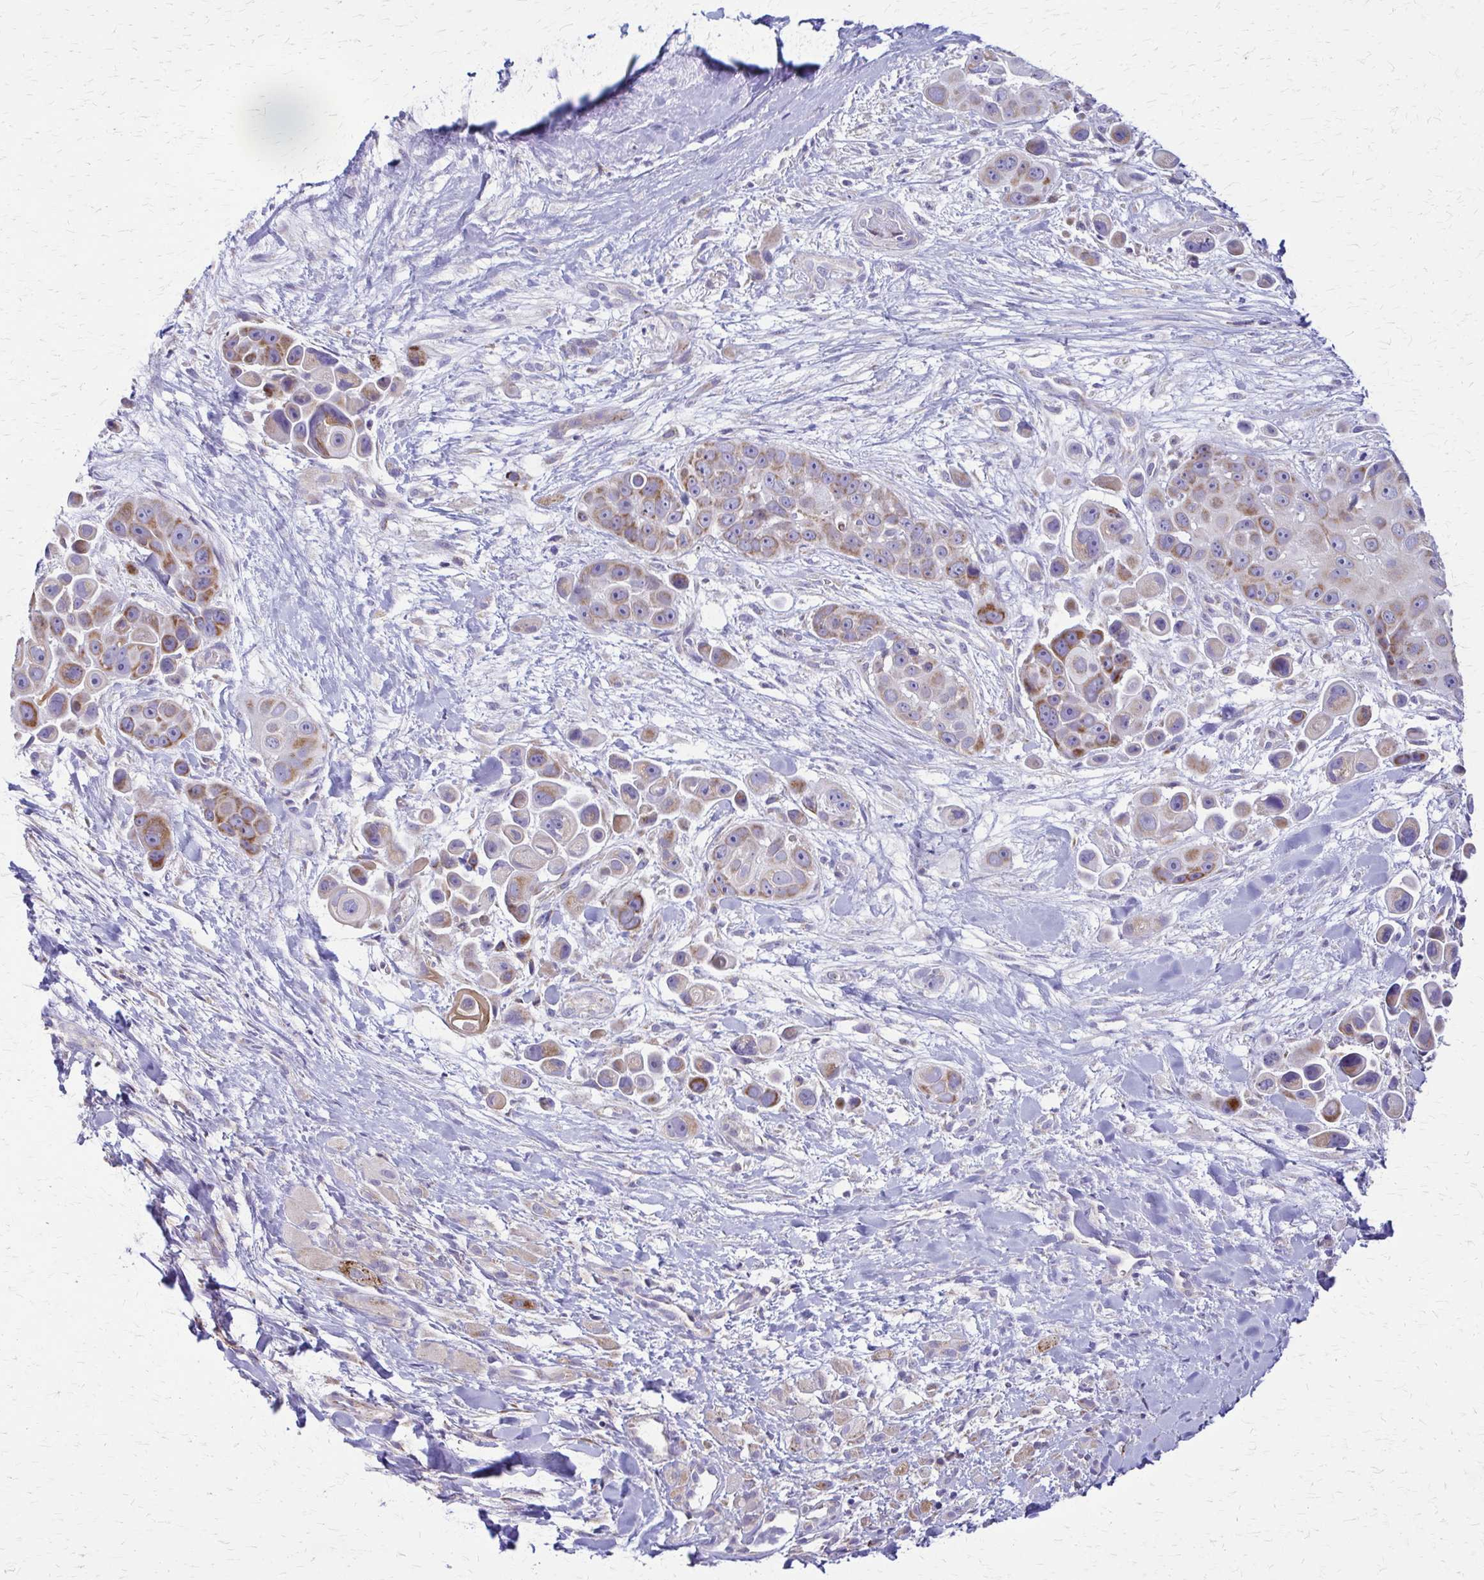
{"staining": {"intensity": "moderate", "quantity": "25%-75%", "location": "cytoplasmic/membranous"}, "tissue": "skin cancer", "cell_type": "Tumor cells", "image_type": "cancer", "snomed": [{"axis": "morphology", "description": "Squamous cell carcinoma, NOS"}, {"axis": "topography", "description": "Skin"}], "caption": "The photomicrograph demonstrates immunohistochemical staining of skin cancer (squamous cell carcinoma). There is moderate cytoplasmic/membranous staining is appreciated in about 25%-75% of tumor cells.", "gene": "SAMD13", "patient": {"sex": "male", "age": 67}}